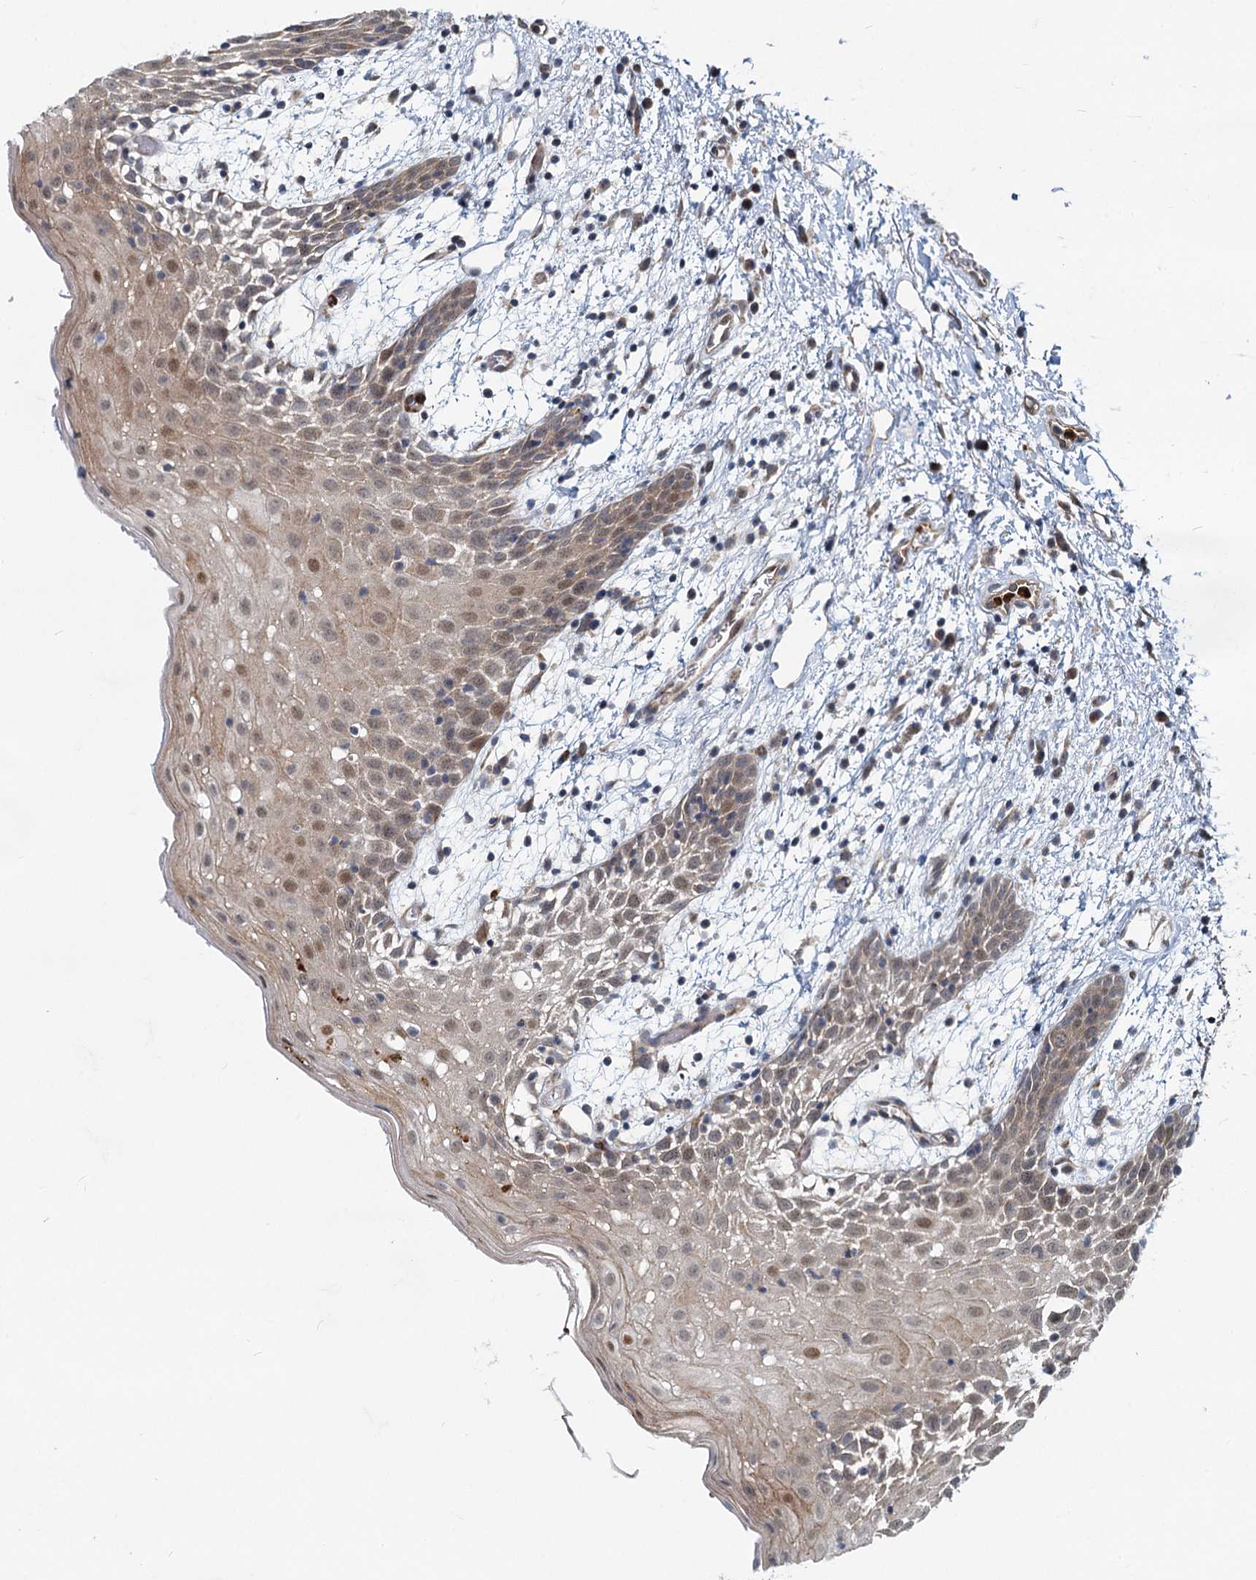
{"staining": {"intensity": "moderate", "quantity": "<25%", "location": "cytoplasmic/membranous,nuclear"}, "tissue": "oral mucosa", "cell_type": "Squamous epithelial cells", "image_type": "normal", "snomed": [{"axis": "morphology", "description": "Normal tissue, NOS"}, {"axis": "topography", "description": "Skeletal muscle"}, {"axis": "topography", "description": "Oral tissue"}, {"axis": "topography", "description": "Salivary gland"}, {"axis": "topography", "description": "Peripheral nerve tissue"}], "caption": "IHC photomicrograph of unremarkable oral mucosa stained for a protein (brown), which exhibits low levels of moderate cytoplasmic/membranous,nuclear expression in approximately <25% of squamous epithelial cells.", "gene": "ADCY2", "patient": {"sex": "male", "age": 54}}